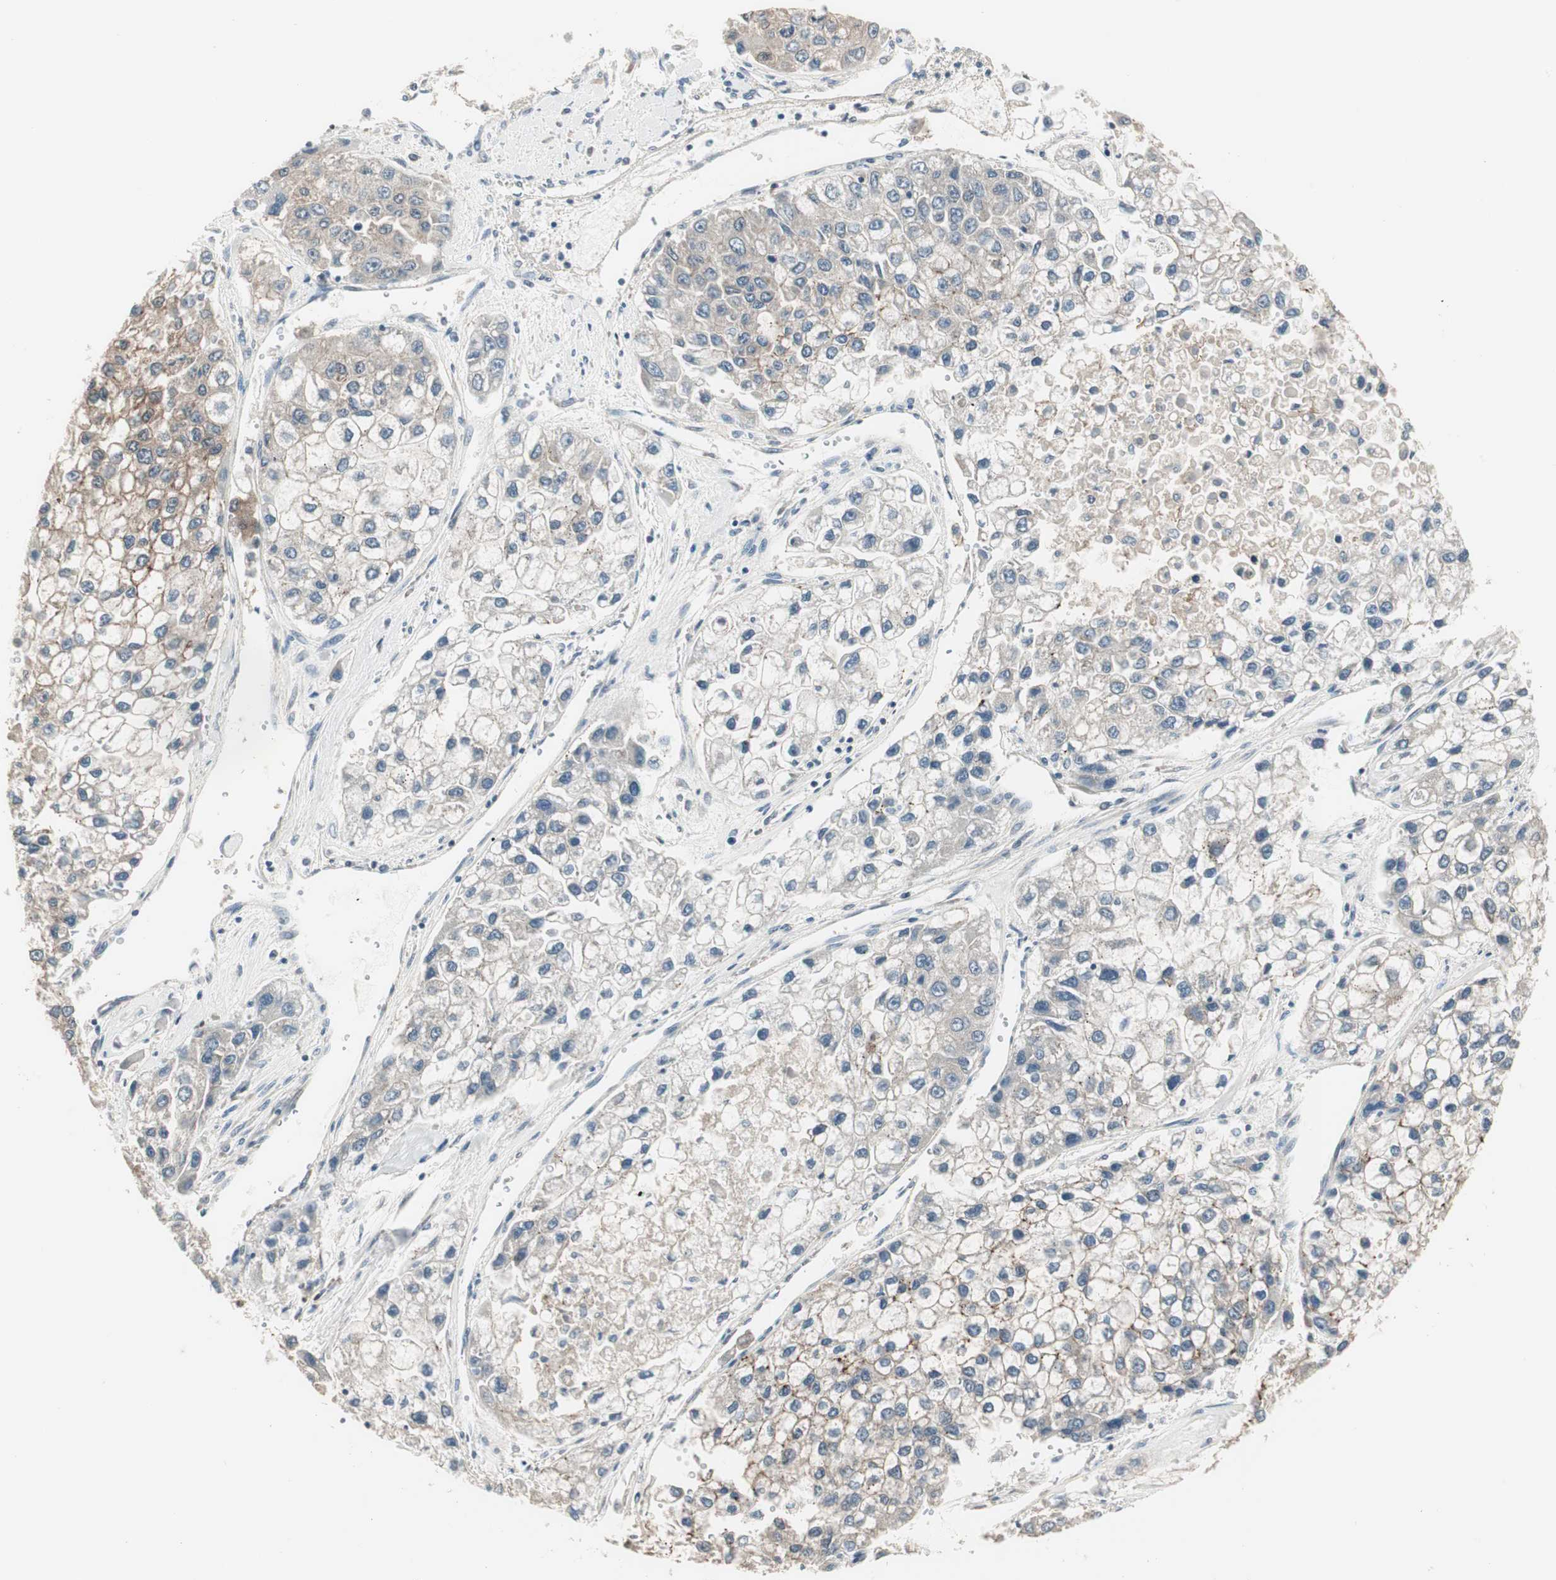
{"staining": {"intensity": "weak", "quantity": "25%-75%", "location": "cytoplasmic/membranous"}, "tissue": "liver cancer", "cell_type": "Tumor cells", "image_type": "cancer", "snomed": [{"axis": "morphology", "description": "Carcinoma, Hepatocellular, NOS"}, {"axis": "topography", "description": "Liver"}], "caption": "Immunohistochemical staining of hepatocellular carcinoma (liver) demonstrates low levels of weak cytoplasmic/membranous protein expression in about 25%-75% of tumor cells. Nuclei are stained in blue.", "gene": "PDZK1", "patient": {"sex": "female", "age": 66}}